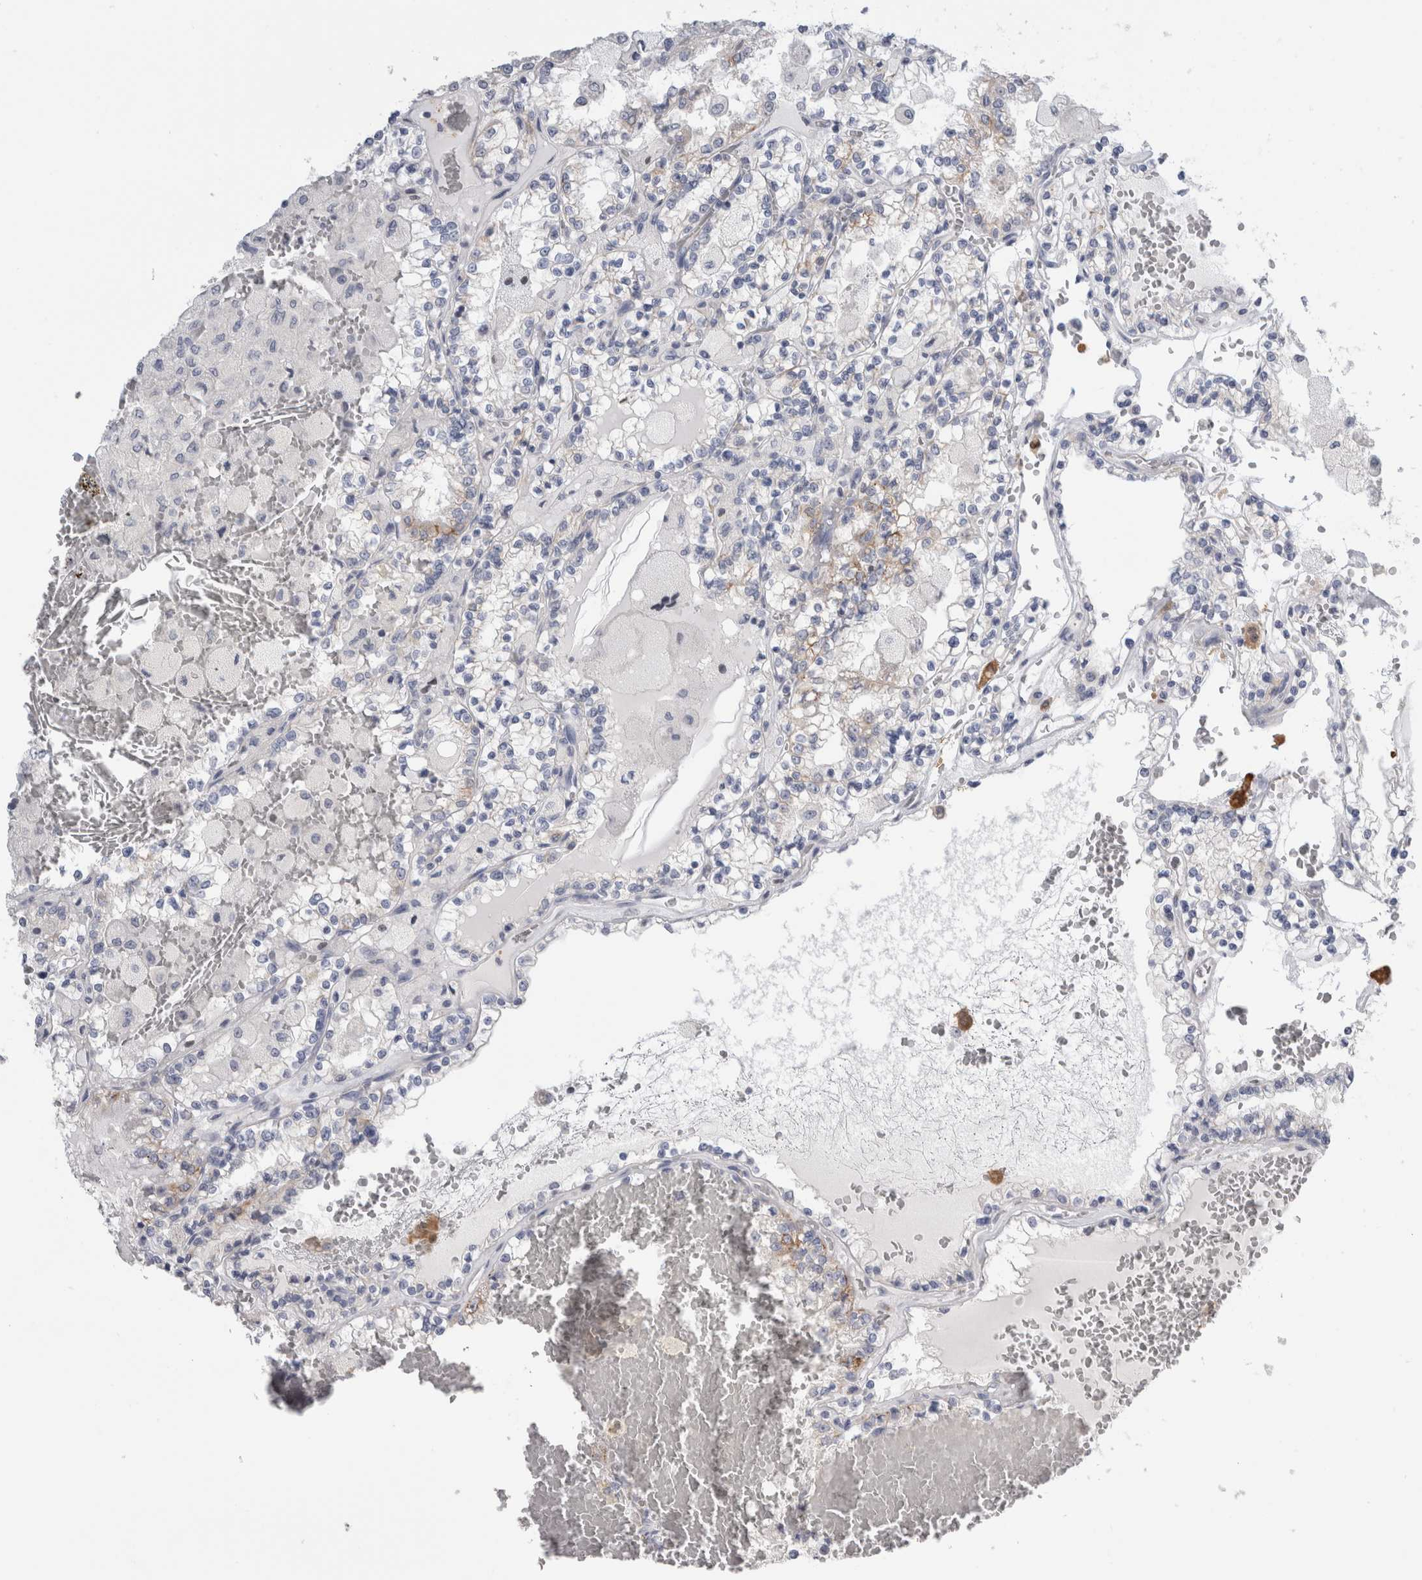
{"staining": {"intensity": "negative", "quantity": "none", "location": "none"}, "tissue": "renal cancer", "cell_type": "Tumor cells", "image_type": "cancer", "snomed": [{"axis": "morphology", "description": "Adenocarcinoma, NOS"}, {"axis": "topography", "description": "Kidney"}], "caption": "Immunohistochemical staining of renal cancer reveals no significant staining in tumor cells.", "gene": "SLC20A2", "patient": {"sex": "female", "age": 56}}